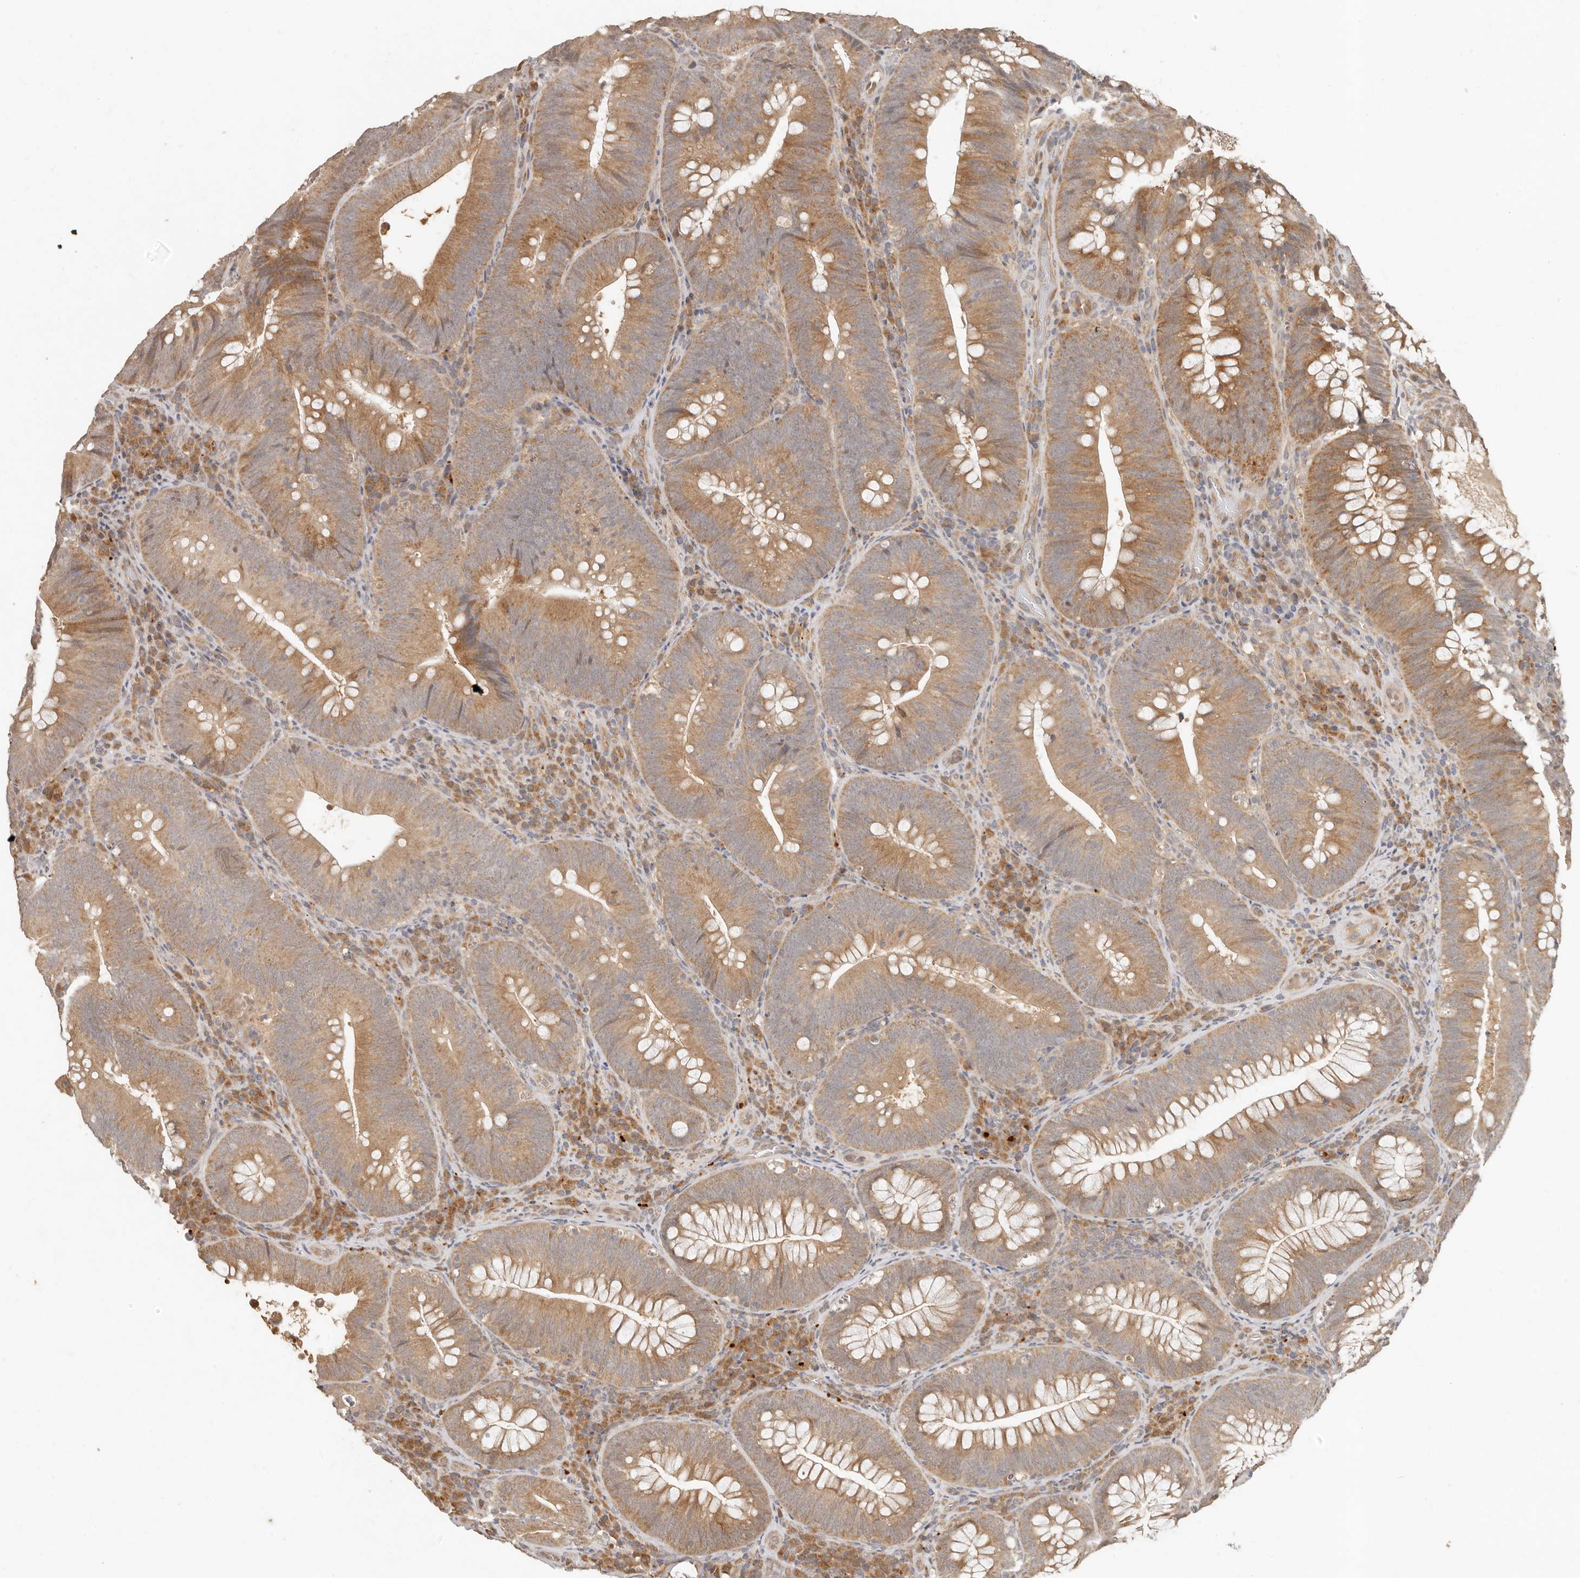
{"staining": {"intensity": "moderate", "quantity": ">75%", "location": "cytoplasmic/membranous"}, "tissue": "colorectal cancer", "cell_type": "Tumor cells", "image_type": "cancer", "snomed": [{"axis": "morphology", "description": "Normal tissue, NOS"}, {"axis": "topography", "description": "Colon"}], "caption": "Moderate cytoplasmic/membranous protein positivity is seen in approximately >75% of tumor cells in colorectal cancer.", "gene": "MTFR2", "patient": {"sex": "female", "age": 82}}